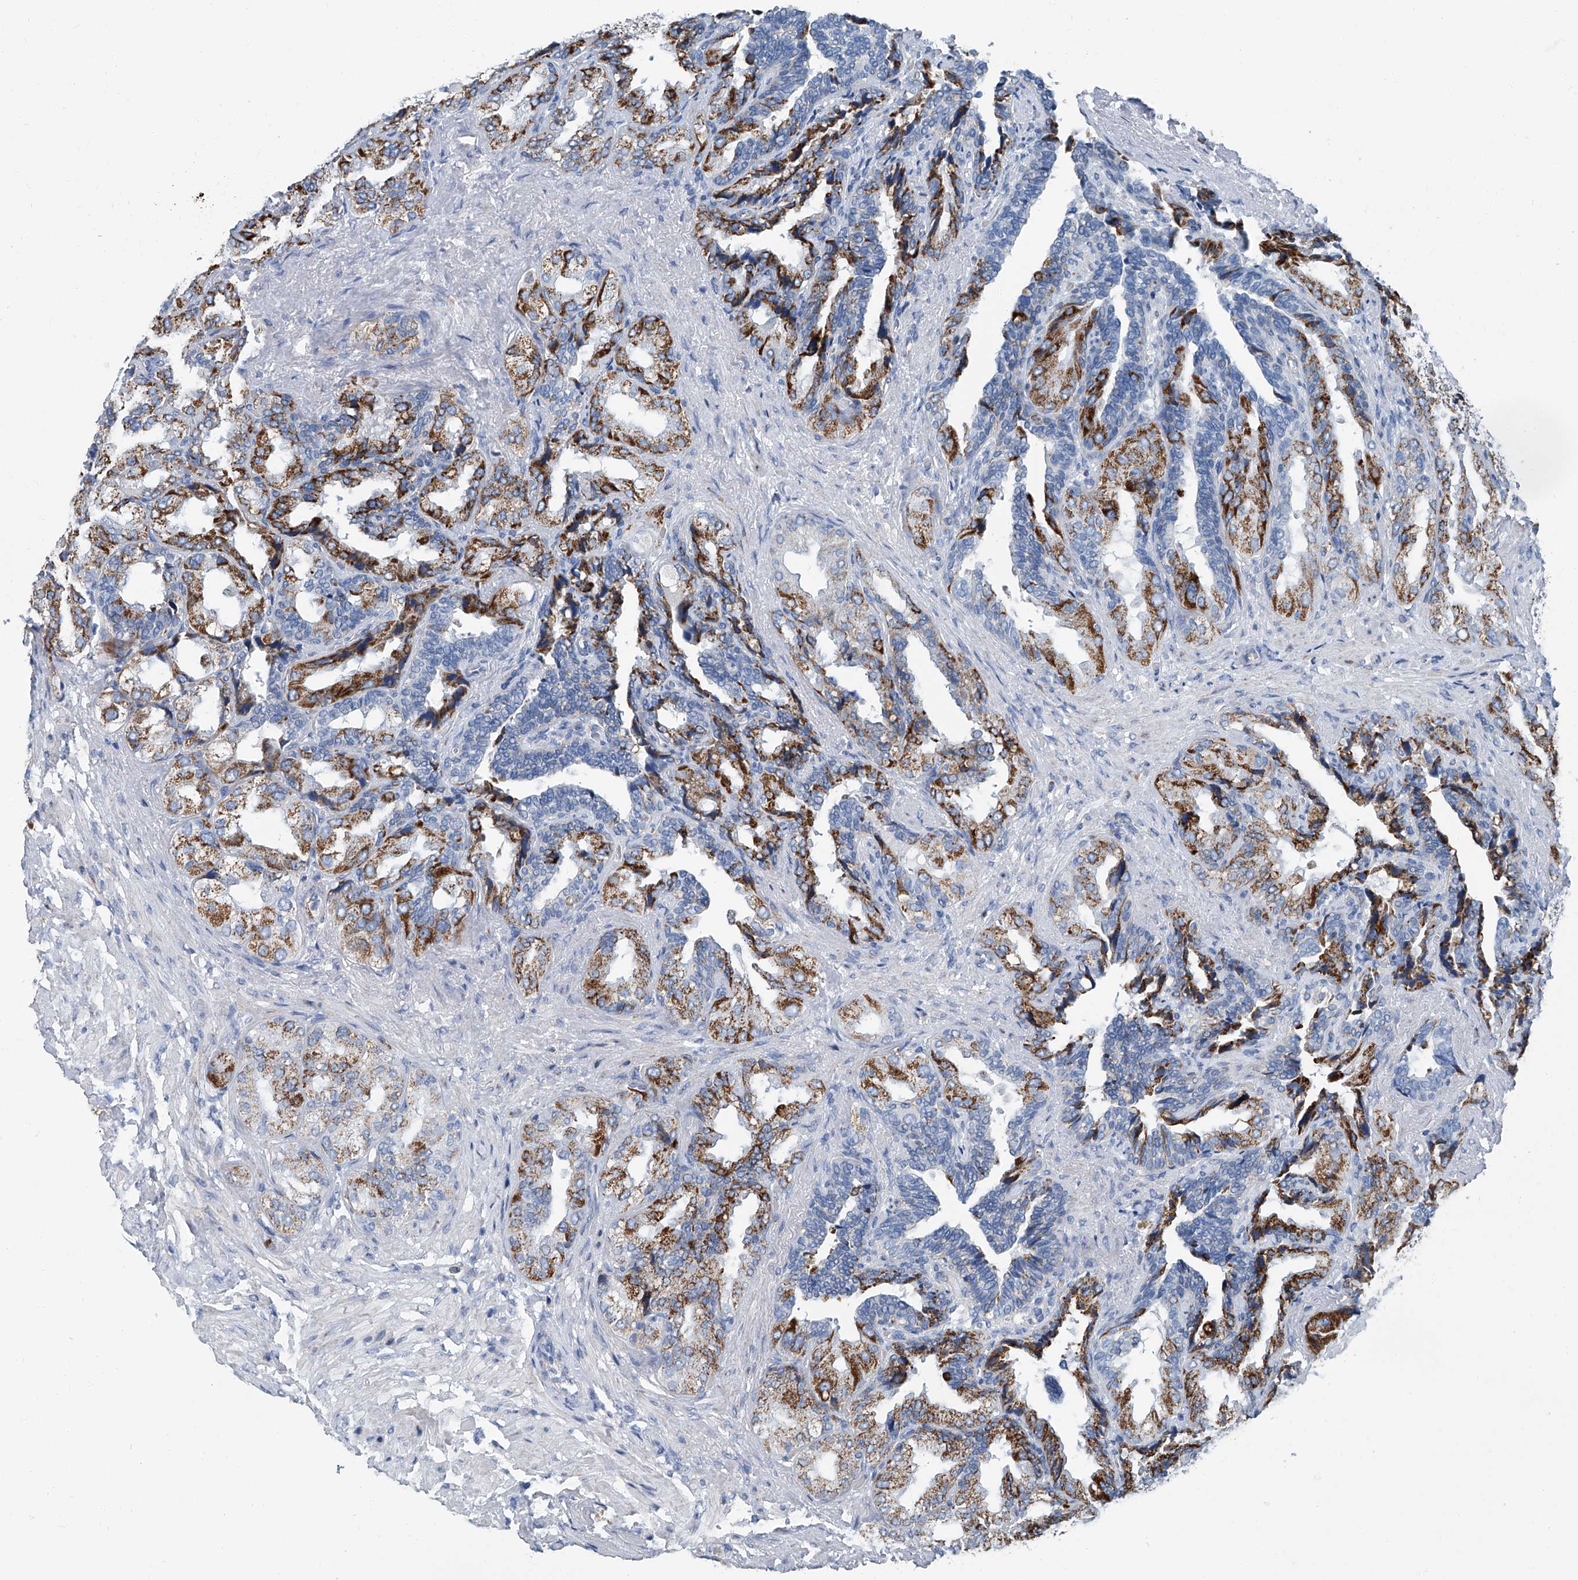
{"staining": {"intensity": "moderate", "quantity": "25%-75%", "location": "cytoplasmic/membranous"}, "tissue": "seminal vesicle", "cell_type": "Glandular cells", "image_type": "normal", "snomed": [{"axis": "morphology", "description": "Normal tissue, NOS"}, {"axis": "topography", "description": "Seminal veicle"}, {"axis": "topography", "description": "Peripheral nerve tissue"}], "caption": "Protein analysis of unremarkable seminal vesicle reveals moderate cytoplasmic/membranous expression in approximately 25%-75% of glandular cells.", "gene": "MT", "patient": {"sex": "male", "age": 63}}